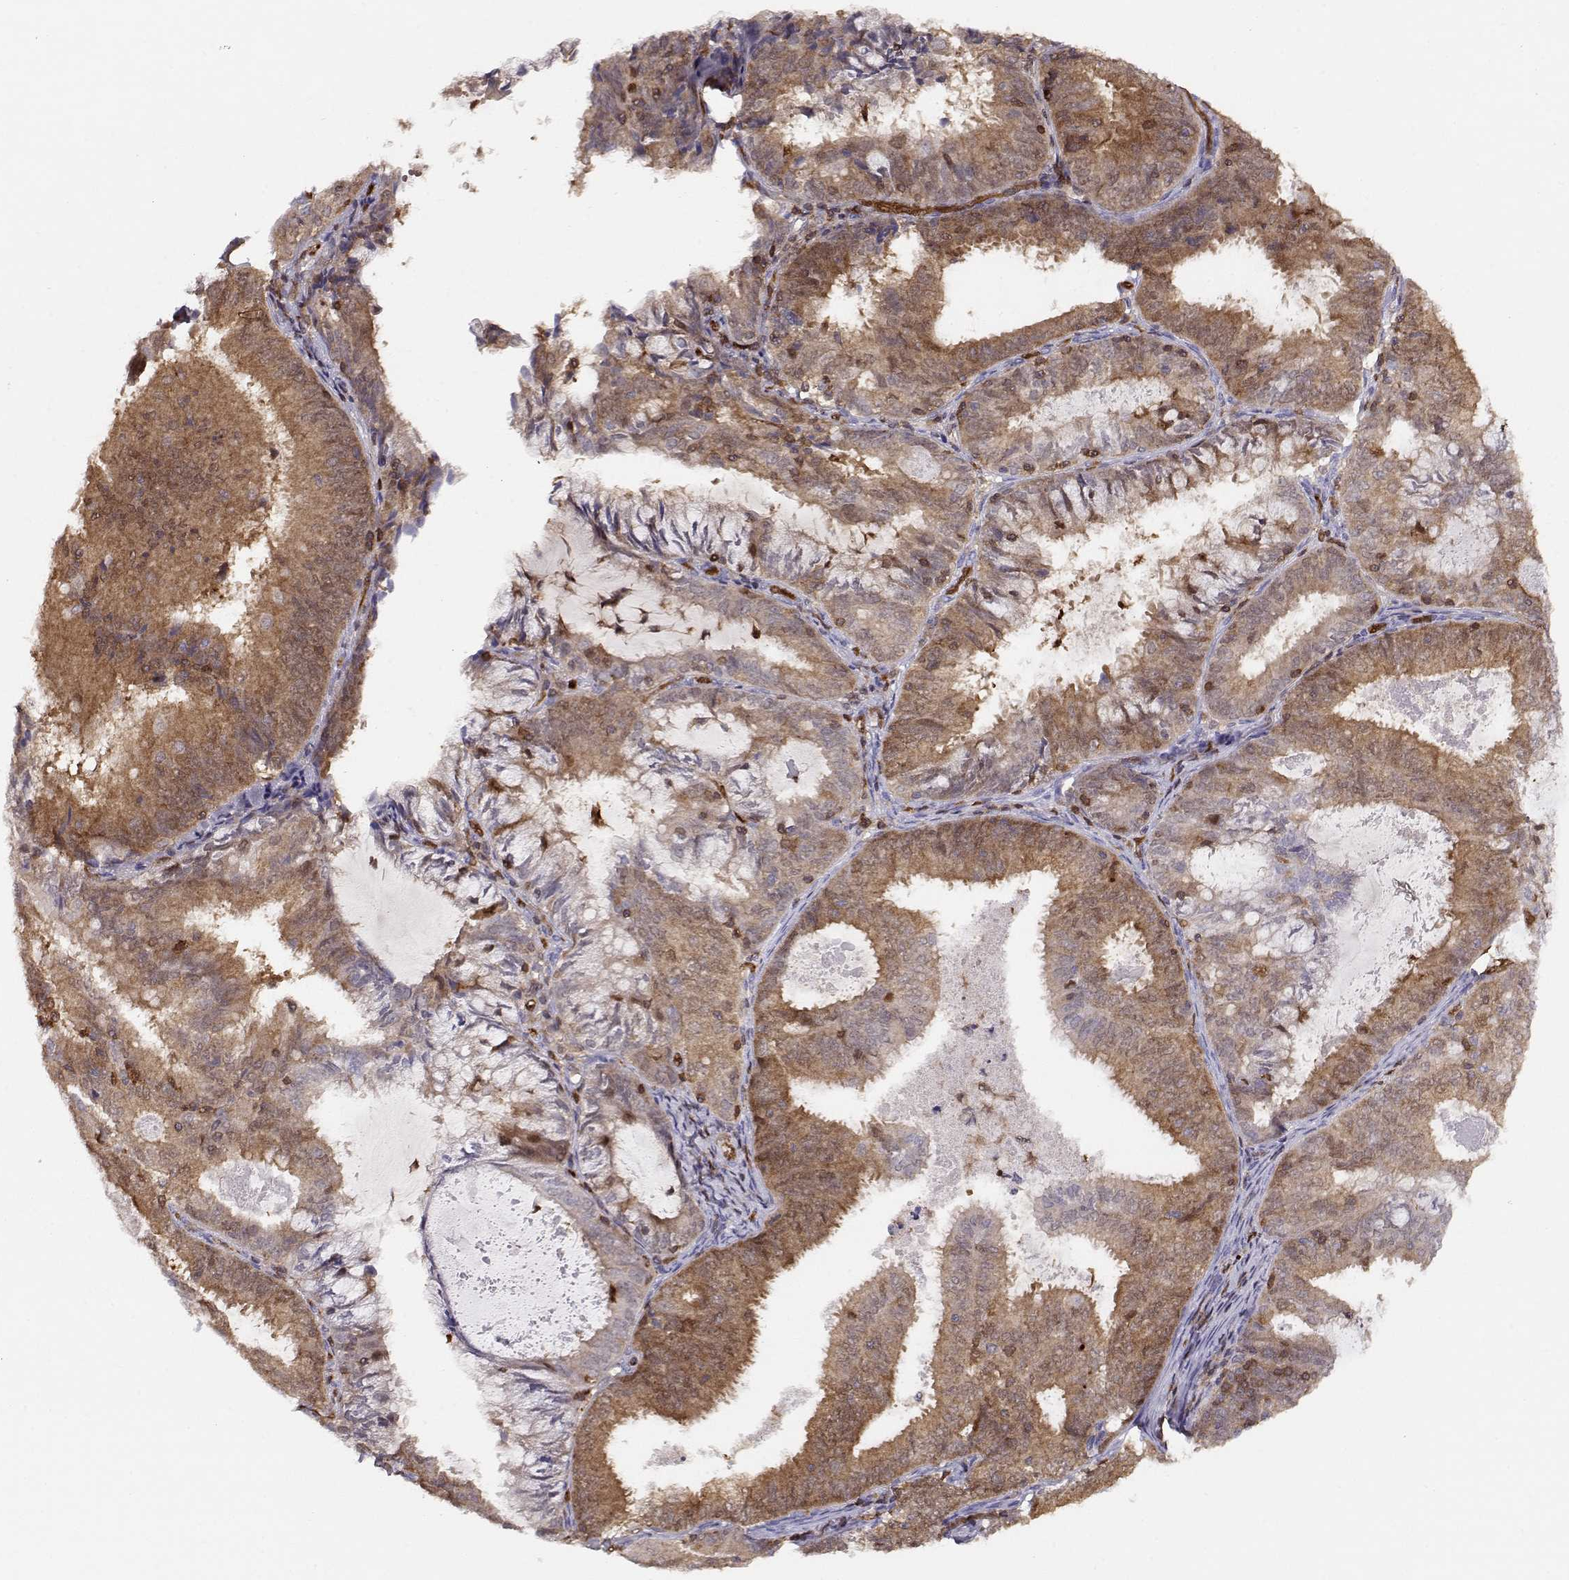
{"staining": {"intensity": "moderate", "quantity": ">75%", "location": "cytoplasmic/membranous"}, "tissue": "endometrial cancer", "cell_type": "Tumor cells", "image_type": "cancer", "snomed": [{"axis": "morphology", "description": "Adenocarcinoma, NOS"}, {"axis": "topography", "description": "Endometrium"}], "caption": "Protein expression by IHC exhibits moderate cytoplasmic/membranous staining in approximately >75% of tumor cells in endometrial cancer (adenocarcinoma).", "gene": "PNP", "patient": {"sex": "female", "age": 57}}